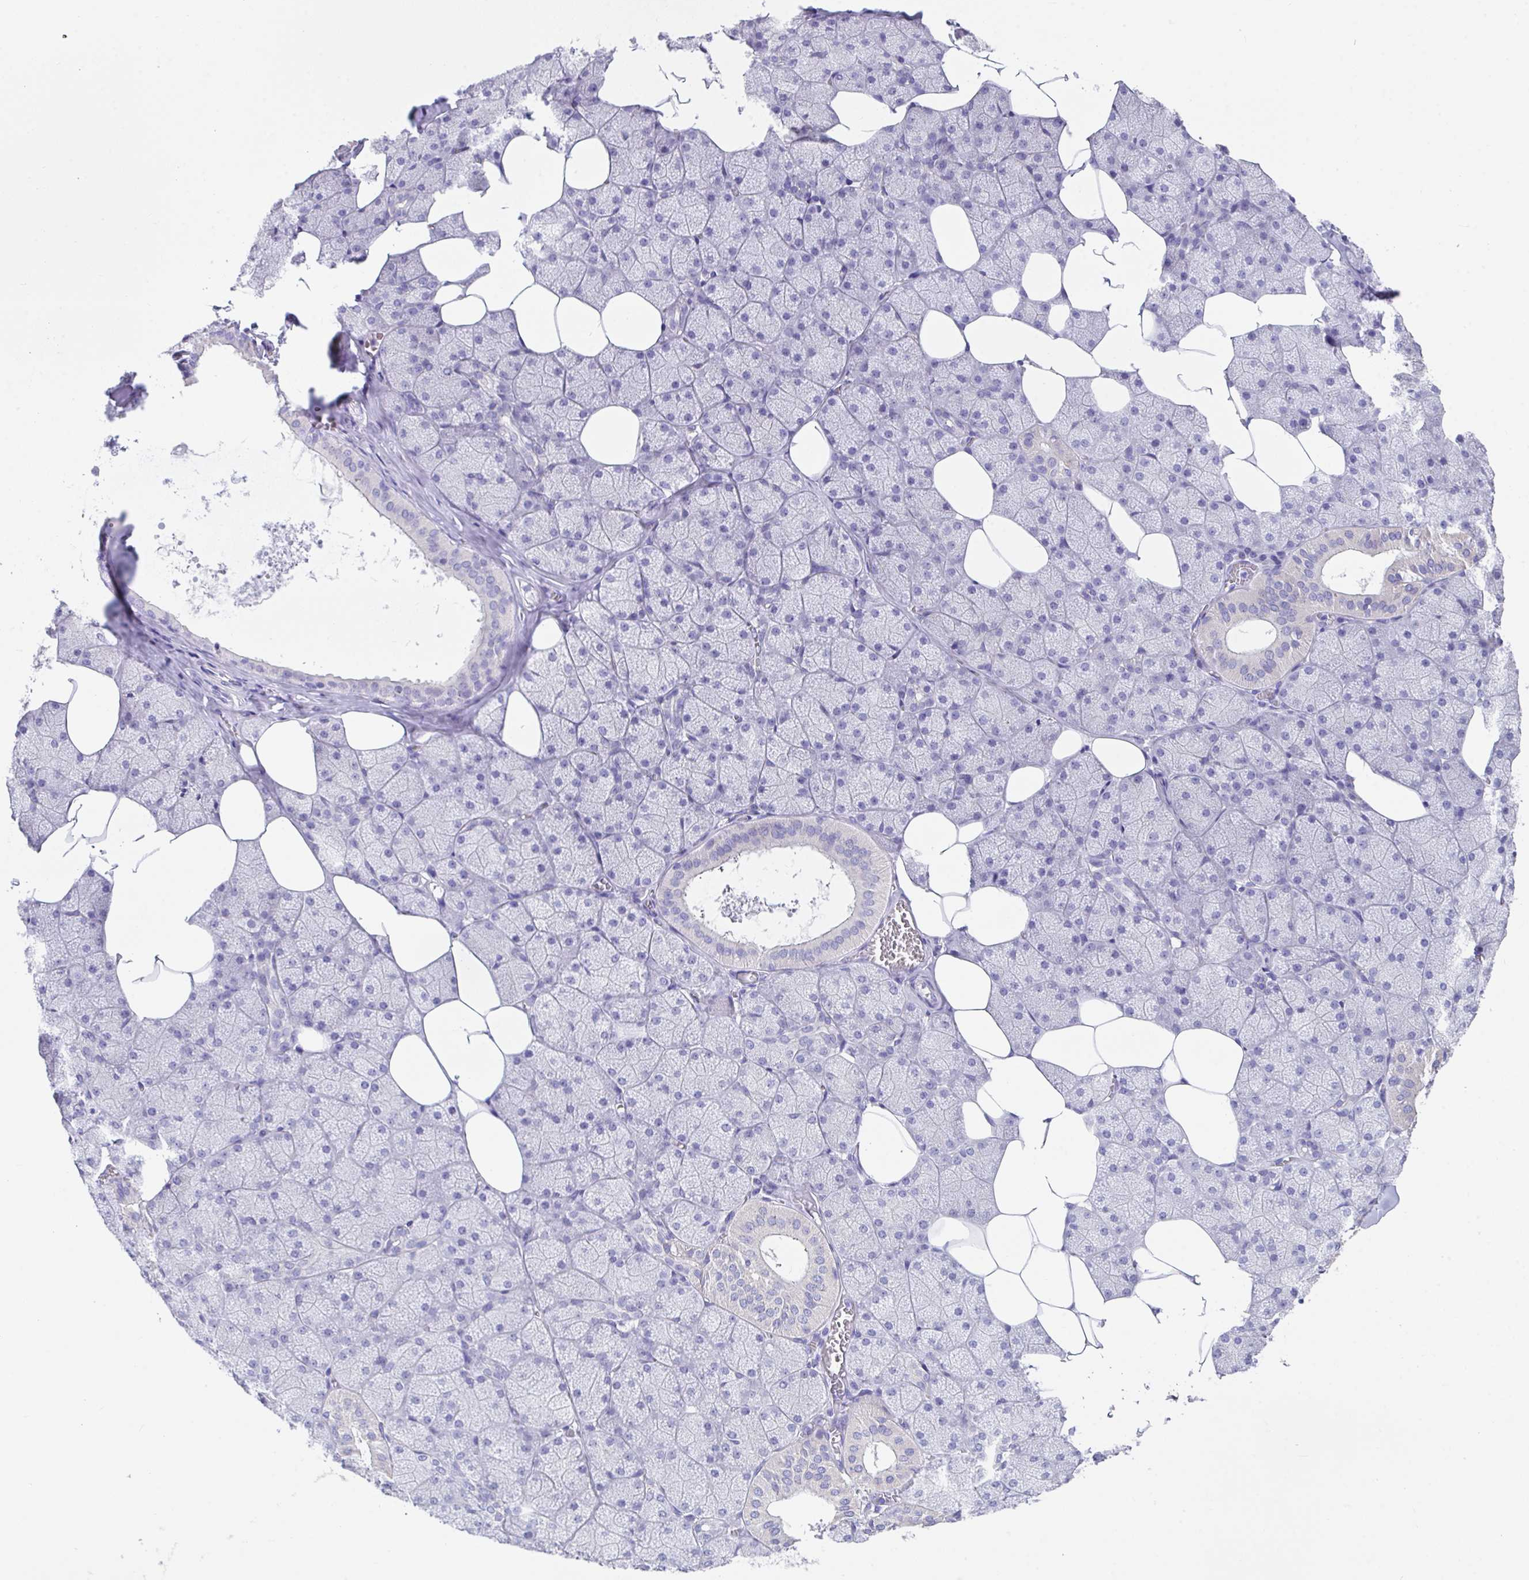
{"staining": {"intensity": "negative", "quantity": "none", "location": "none"}, "tissue": "salivary gland", "cell_type": "Glandular cells", "image_type": "normal", "snomed": [{"axis": "morphology", "description": "Normal tissue, NOS"}, {"axis": "topography", "description": "Salivary gland"}, {"axis": "topography", "description": "Peripheral nerve tissue"}], "caption": "Benign salivary gland was stained to show a protein in brown. There is no significant staining in glandular cells. (DAB (3,3'-diaminobenzidine) immunohistochemistry (IHC), high magnification).", "gene": "SLC44A4", "patient": {"sex": "male", "age": 38}}